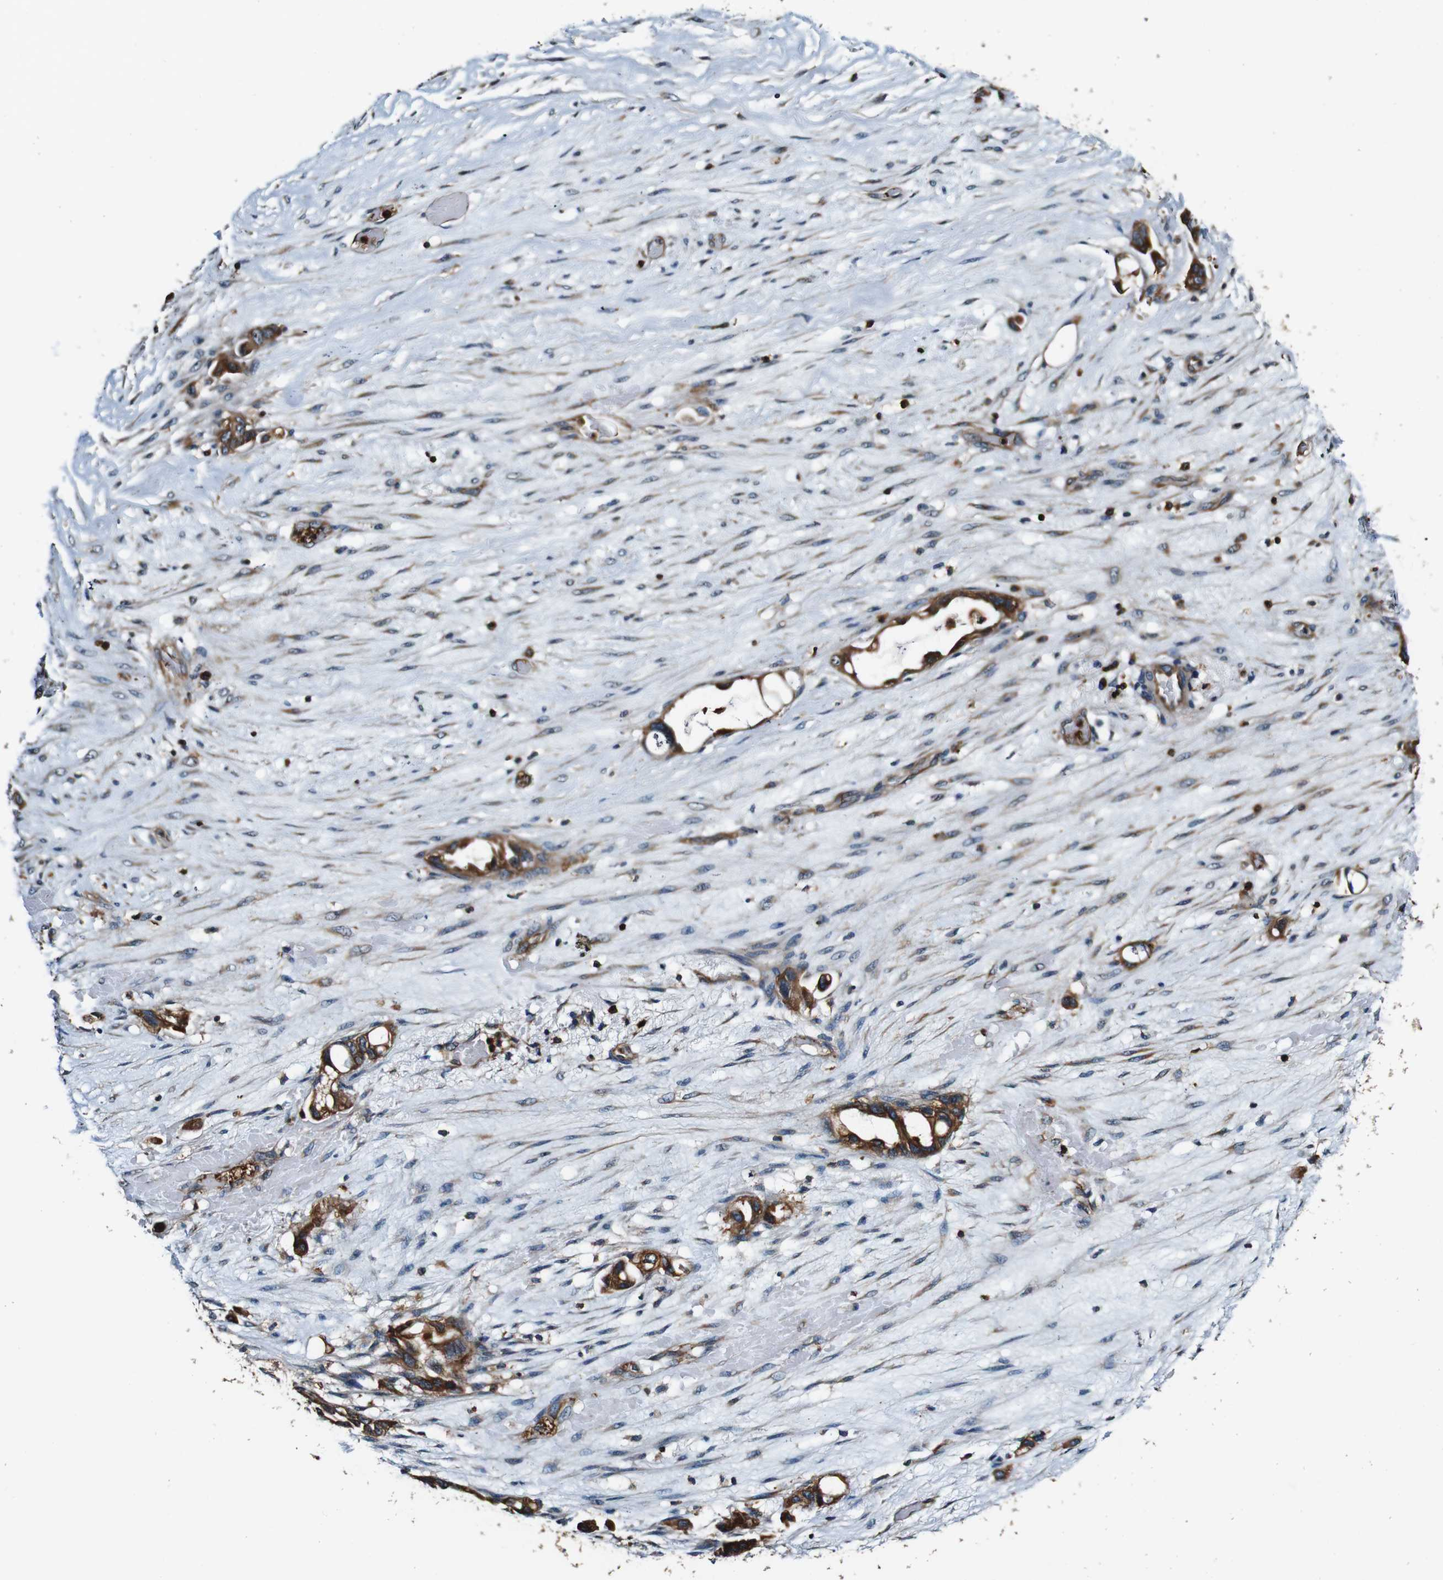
{"staining": {"intensity": "strong", "quantity": ">75%", "location": "cytoplasmic/membranous"}, "tissue": "liver cancer", "cell_type": "Tumor cells", "image_type": "cancer", "snomed": [{"axis": "morphology", "description": "Cholangiocarcinoma"}, {"axis": "topography", "description": "Liver"}], "caption": "Approximately >75% of tumor cells in human liver cancer (cholangiocarcinoma) show strong cytoplasmic/membranous protein staining as visualized by brown immunohistochemical staining.", "gene": "RHOT2", "patient": {"sex": "female", "age": 65}}